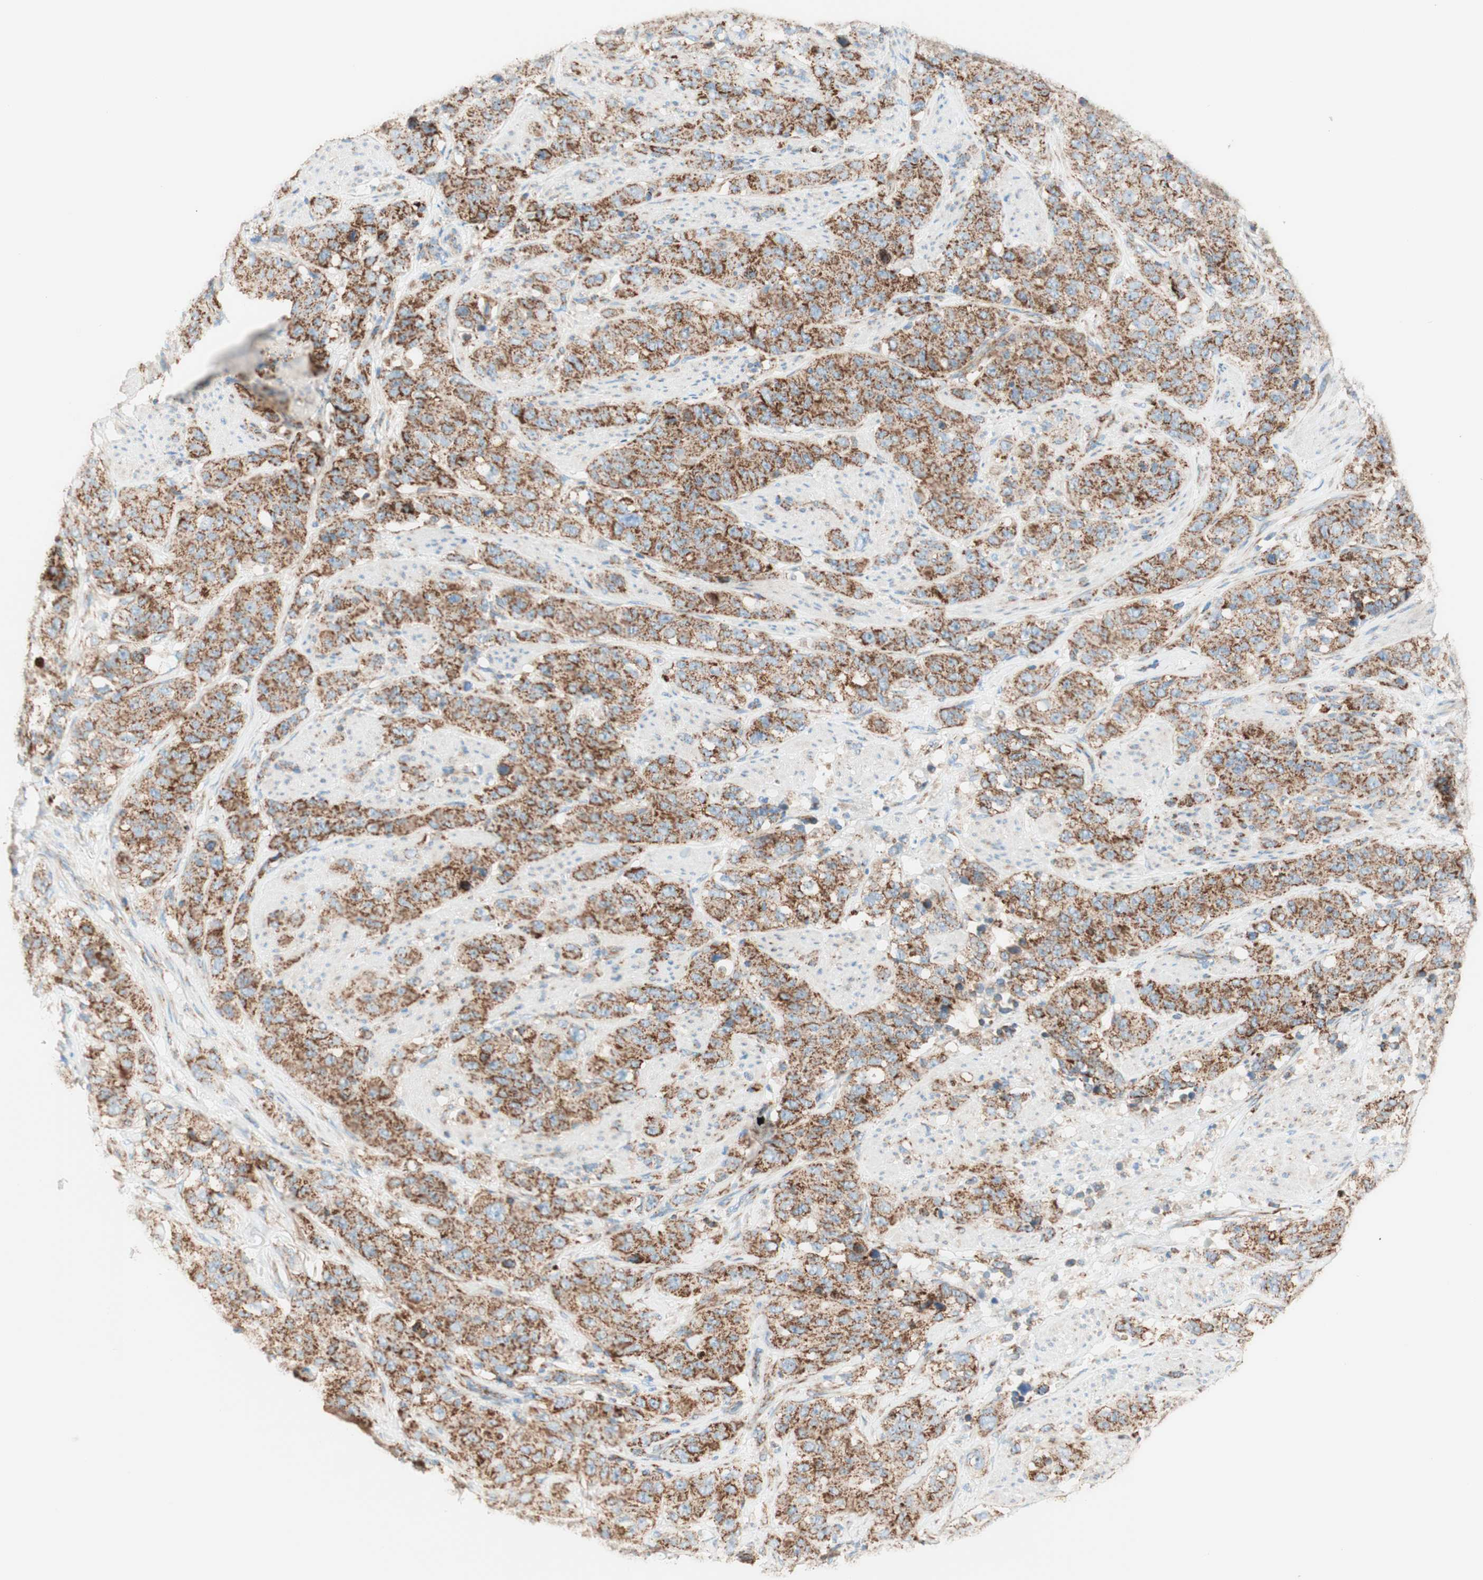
{"staining": {"intensity": "strong", "quantity": ">75%", "location": "cytoplasmic/membranous"}, "tissue": "stomach cancer", "cell_type": "Tumor cells", "image_type": "cancer", "snomed": [{"axis": "morphology", "description": "Adenocarcinoma, NOS"}, {"axis": "topography", "description": "Stomach"}], "caption": "The photomicrograph displays a brown stain indicating the presence of a protein in the cytoplasmic/membranous of tumor cells in stomach adenocarcinoma.", "gene": "TOMM20", "patient": {"sex": "male", "age": 48}}